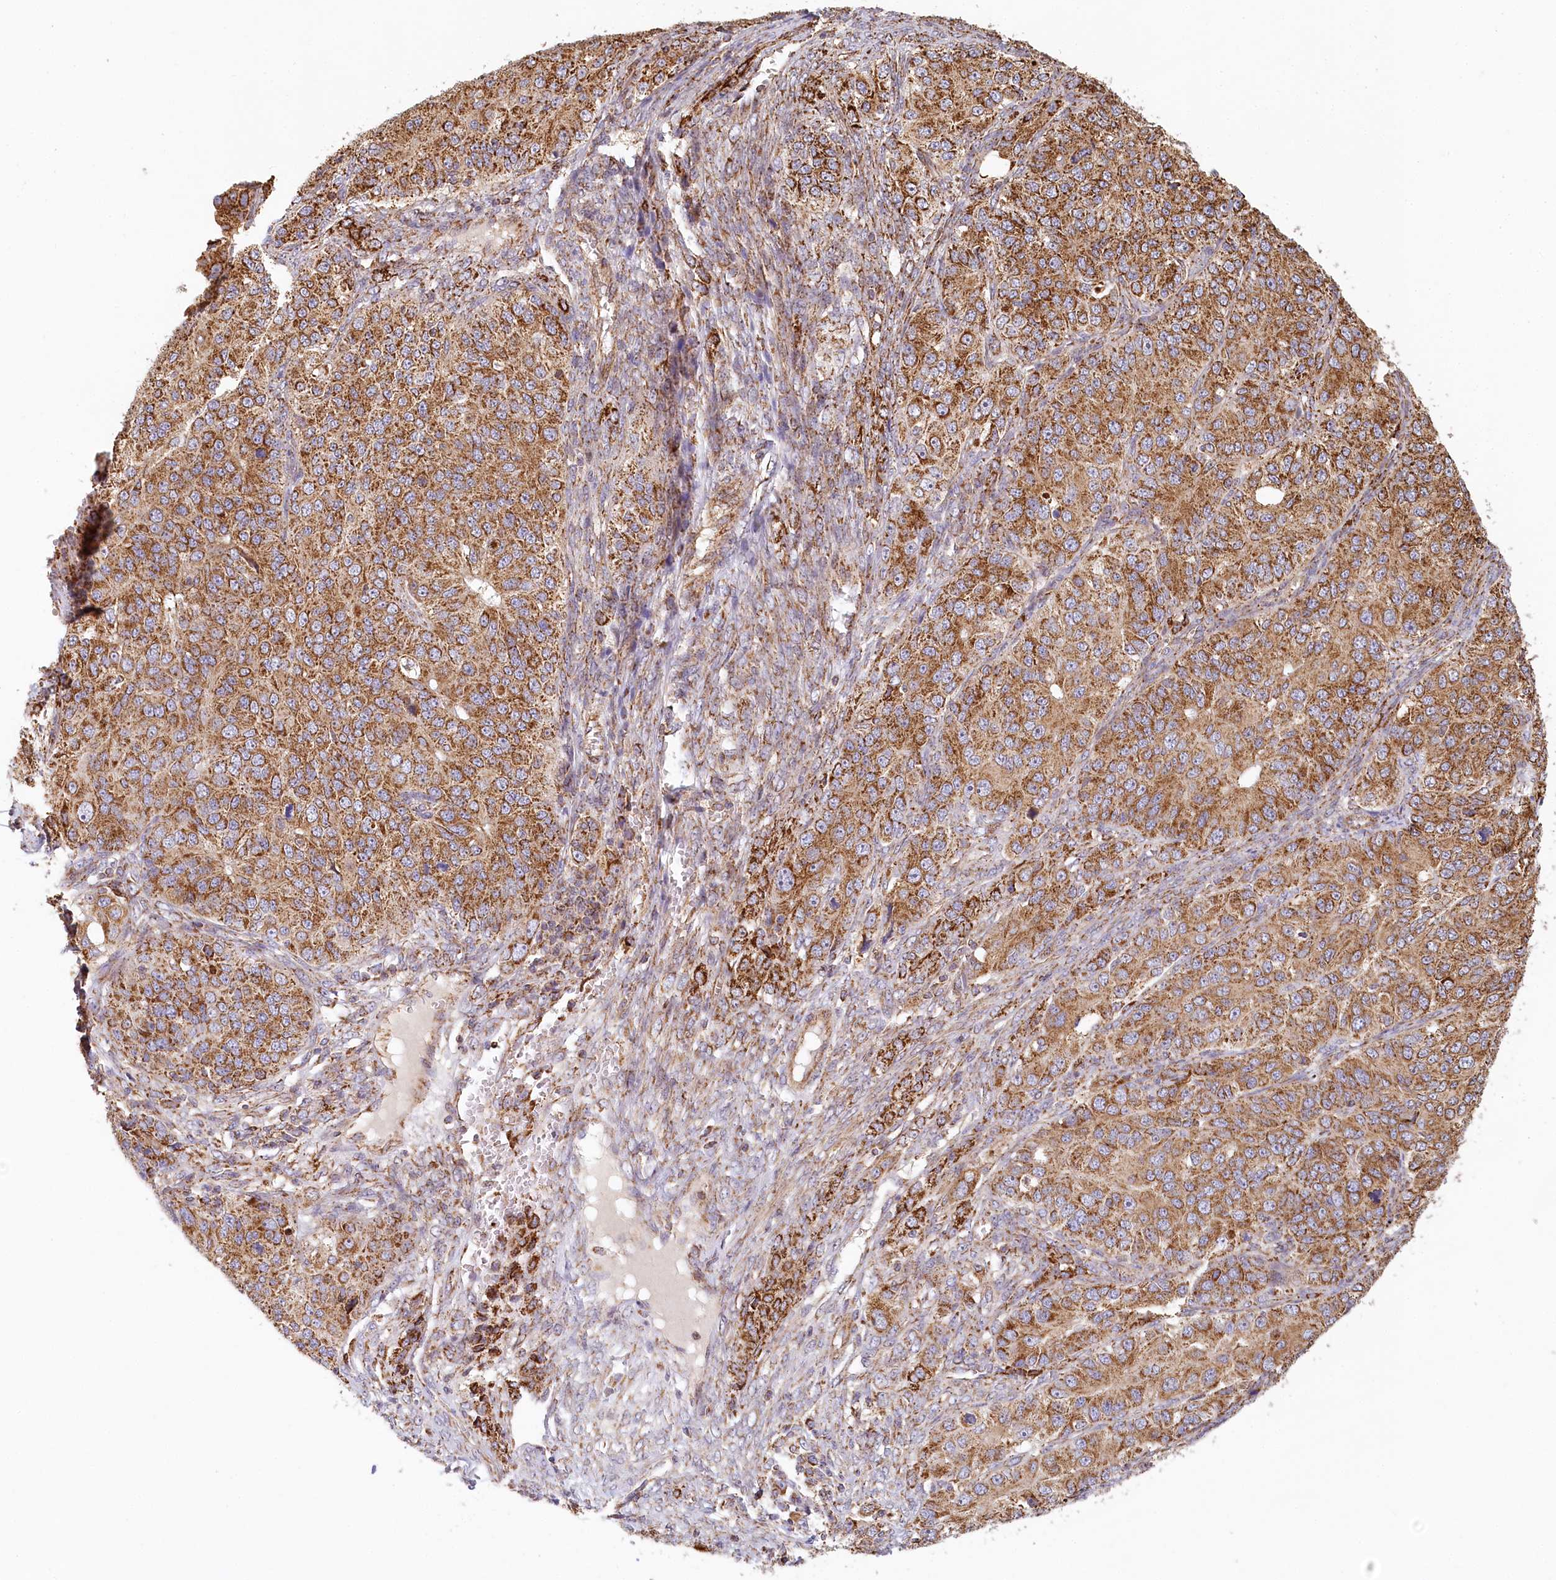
{"staining": {"intensity": "strong", "quantity": ">75%", "location": "cytoplasmic/membranous"}, "tissue": "ovarian cancer", "cell_type": "Tumor cells", "image_type": "cancer", "snomed": [{"axis": "morphology", "description": "Carcinoma, endometroid"}, {"axis": "topography", "description": "Ovary"}], "caption": "Tumor cells reveal high levels of strong cytoplasmic/membranous staining in about >75% of cells in ovarian cancer (endometroid carcinoma).", "gene": "UMPS", "patient": {"sex": "female", "age": 51}}